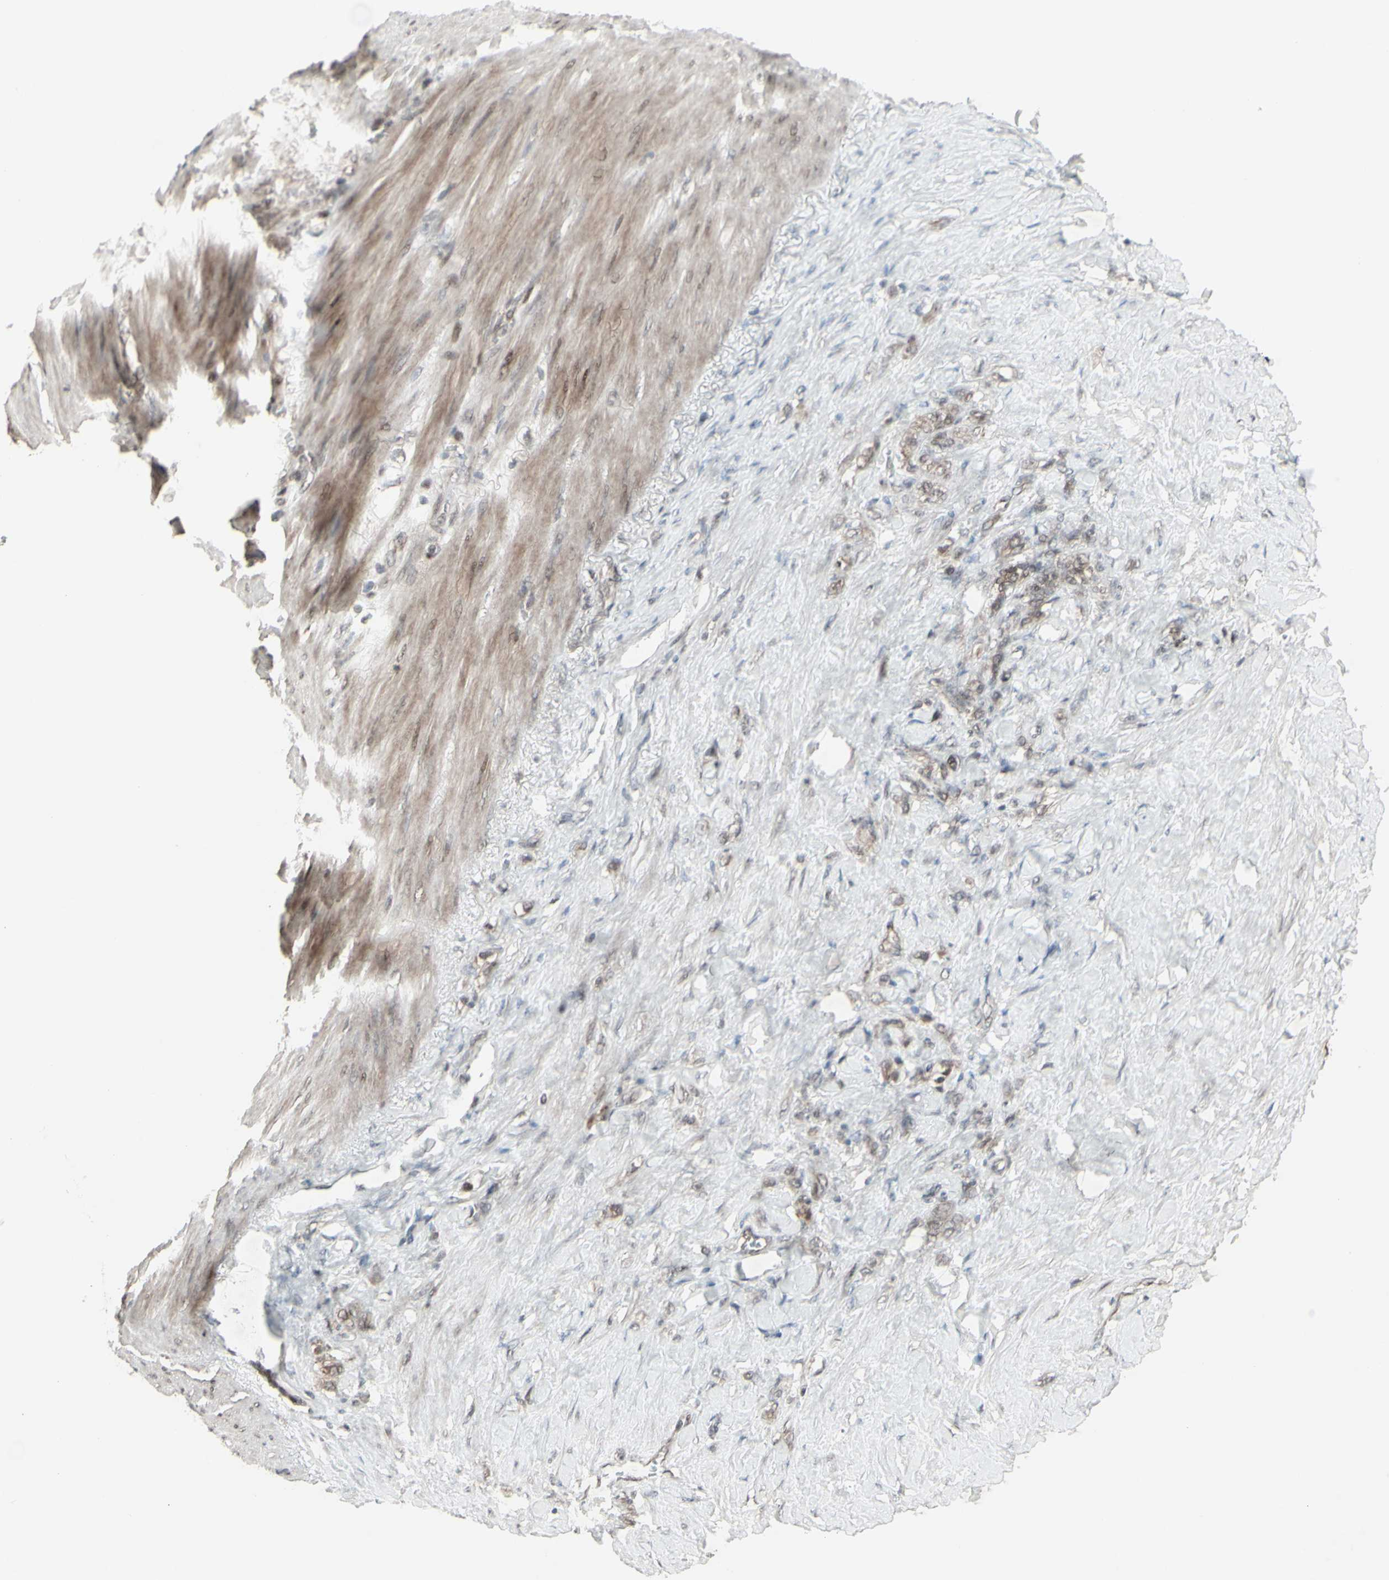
{"staining": {"intensity": "weak", "quantity": ">75%", "location": "cytoplasmic/membranous"}, "tissue": "stomach cancer", "cell_type": "Tumor cells", "image_type": "cancer", "snomed": [{"axis": "morphology", "description": "Adenocarcinoma, NOS"}, {"axis": "topography", "description": "Stomach"}], "caption": "Tumor cells demonstrate weak cytoplasmic/membranous staining in about >75% of cells in adenocarcinoma (stomach). Nuclei are stained in blue.", "gene": "CD33", "patient": {"sex": "male", "age": 82}}